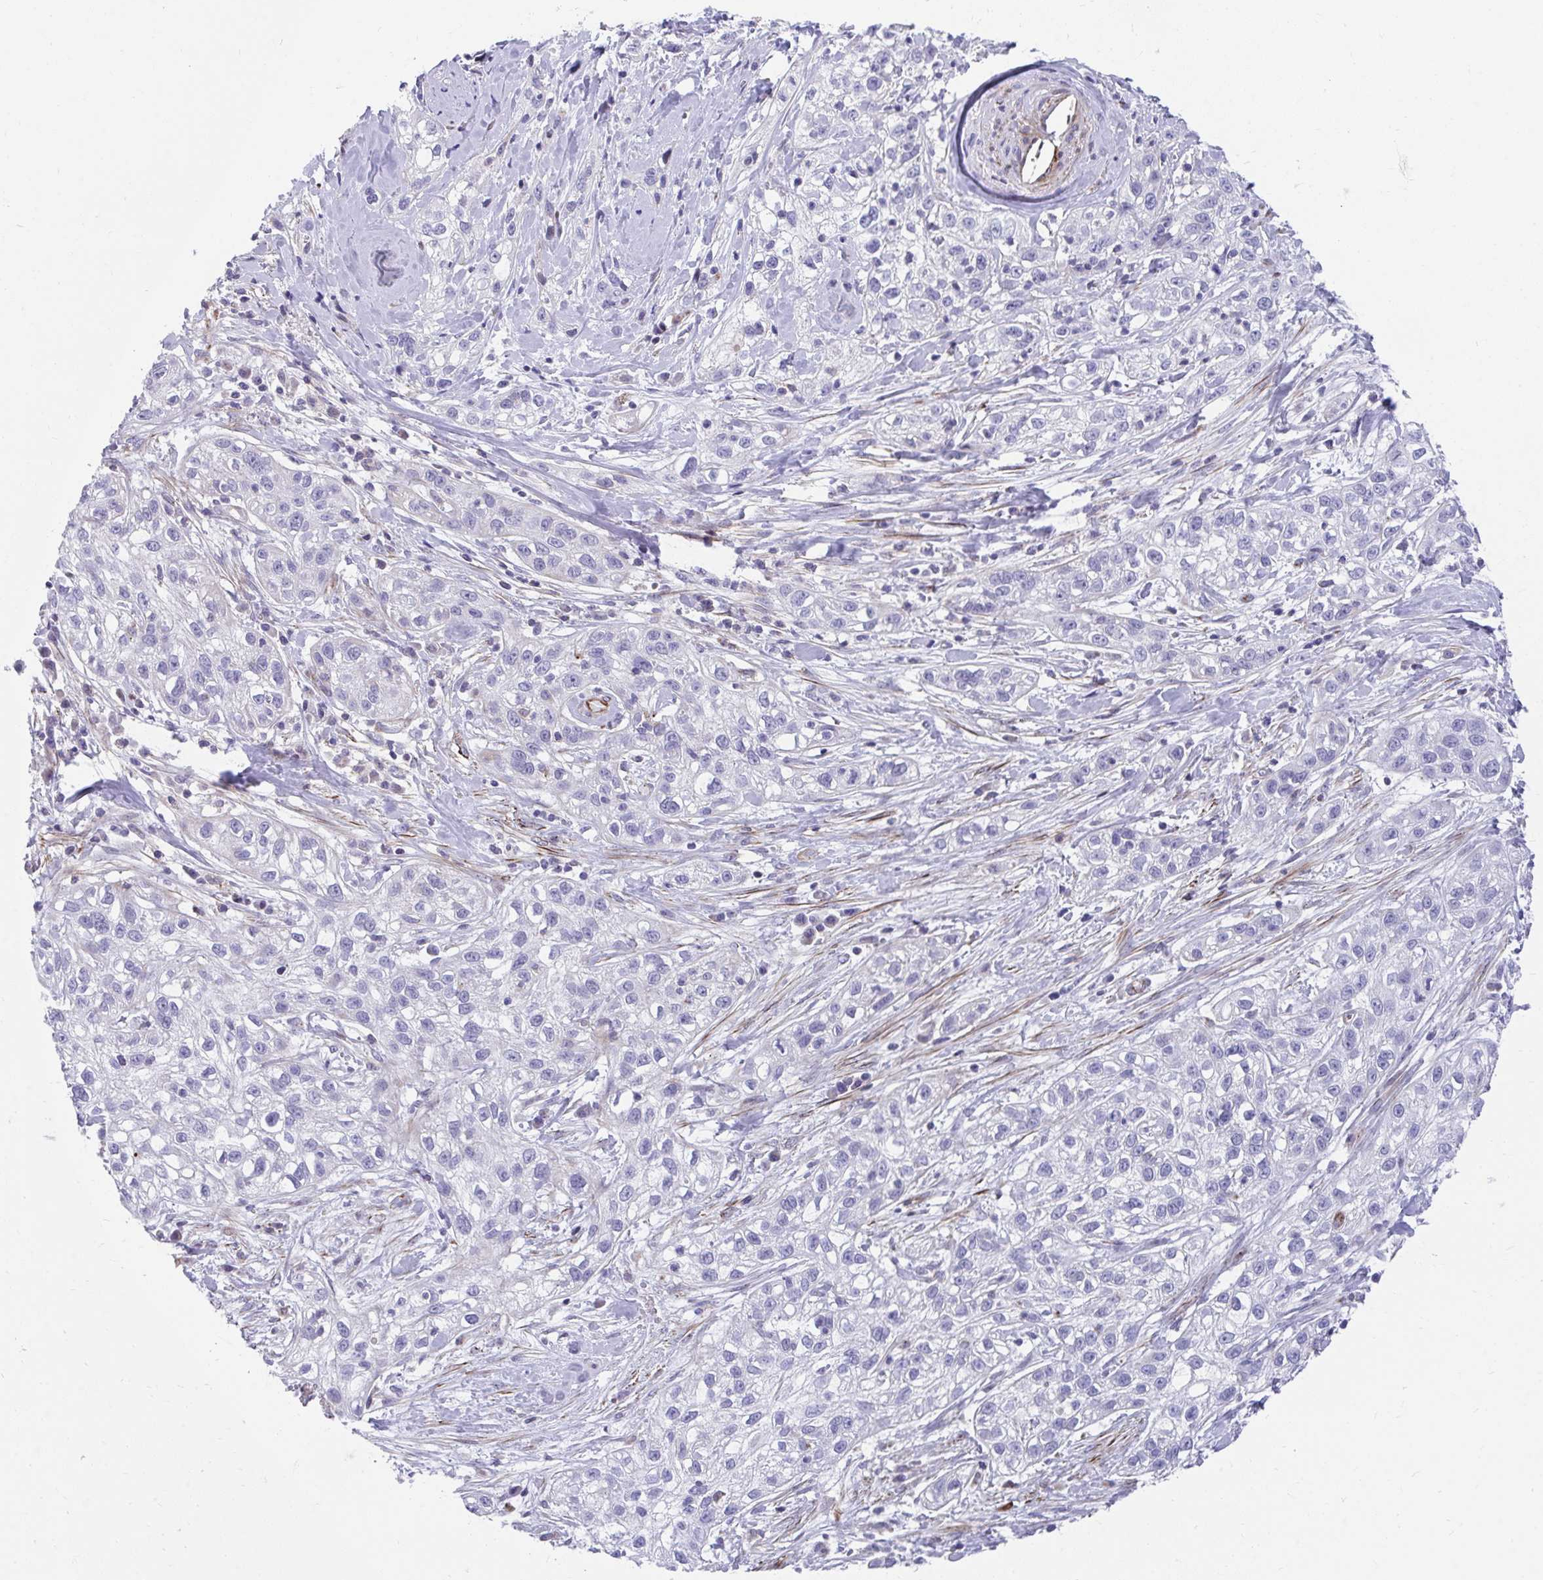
{"staining": {"intensity": "negative", "quantity": "none", "location": "none"}, "tissue": "skin cancer", "cell_type": "Tumor cells", "image_type": "cancer", "snomed": [{"axis": "morphology", "description": "Squamous cell carcinoma, NOS"}, {"axis": "topography", "description": "Skin"}], "caption": "Micrograph shows no significant protein staining in tumor cells of skin cancer.", "gene": "CSTB", "patient": {"sex": "male", "age": 82}}